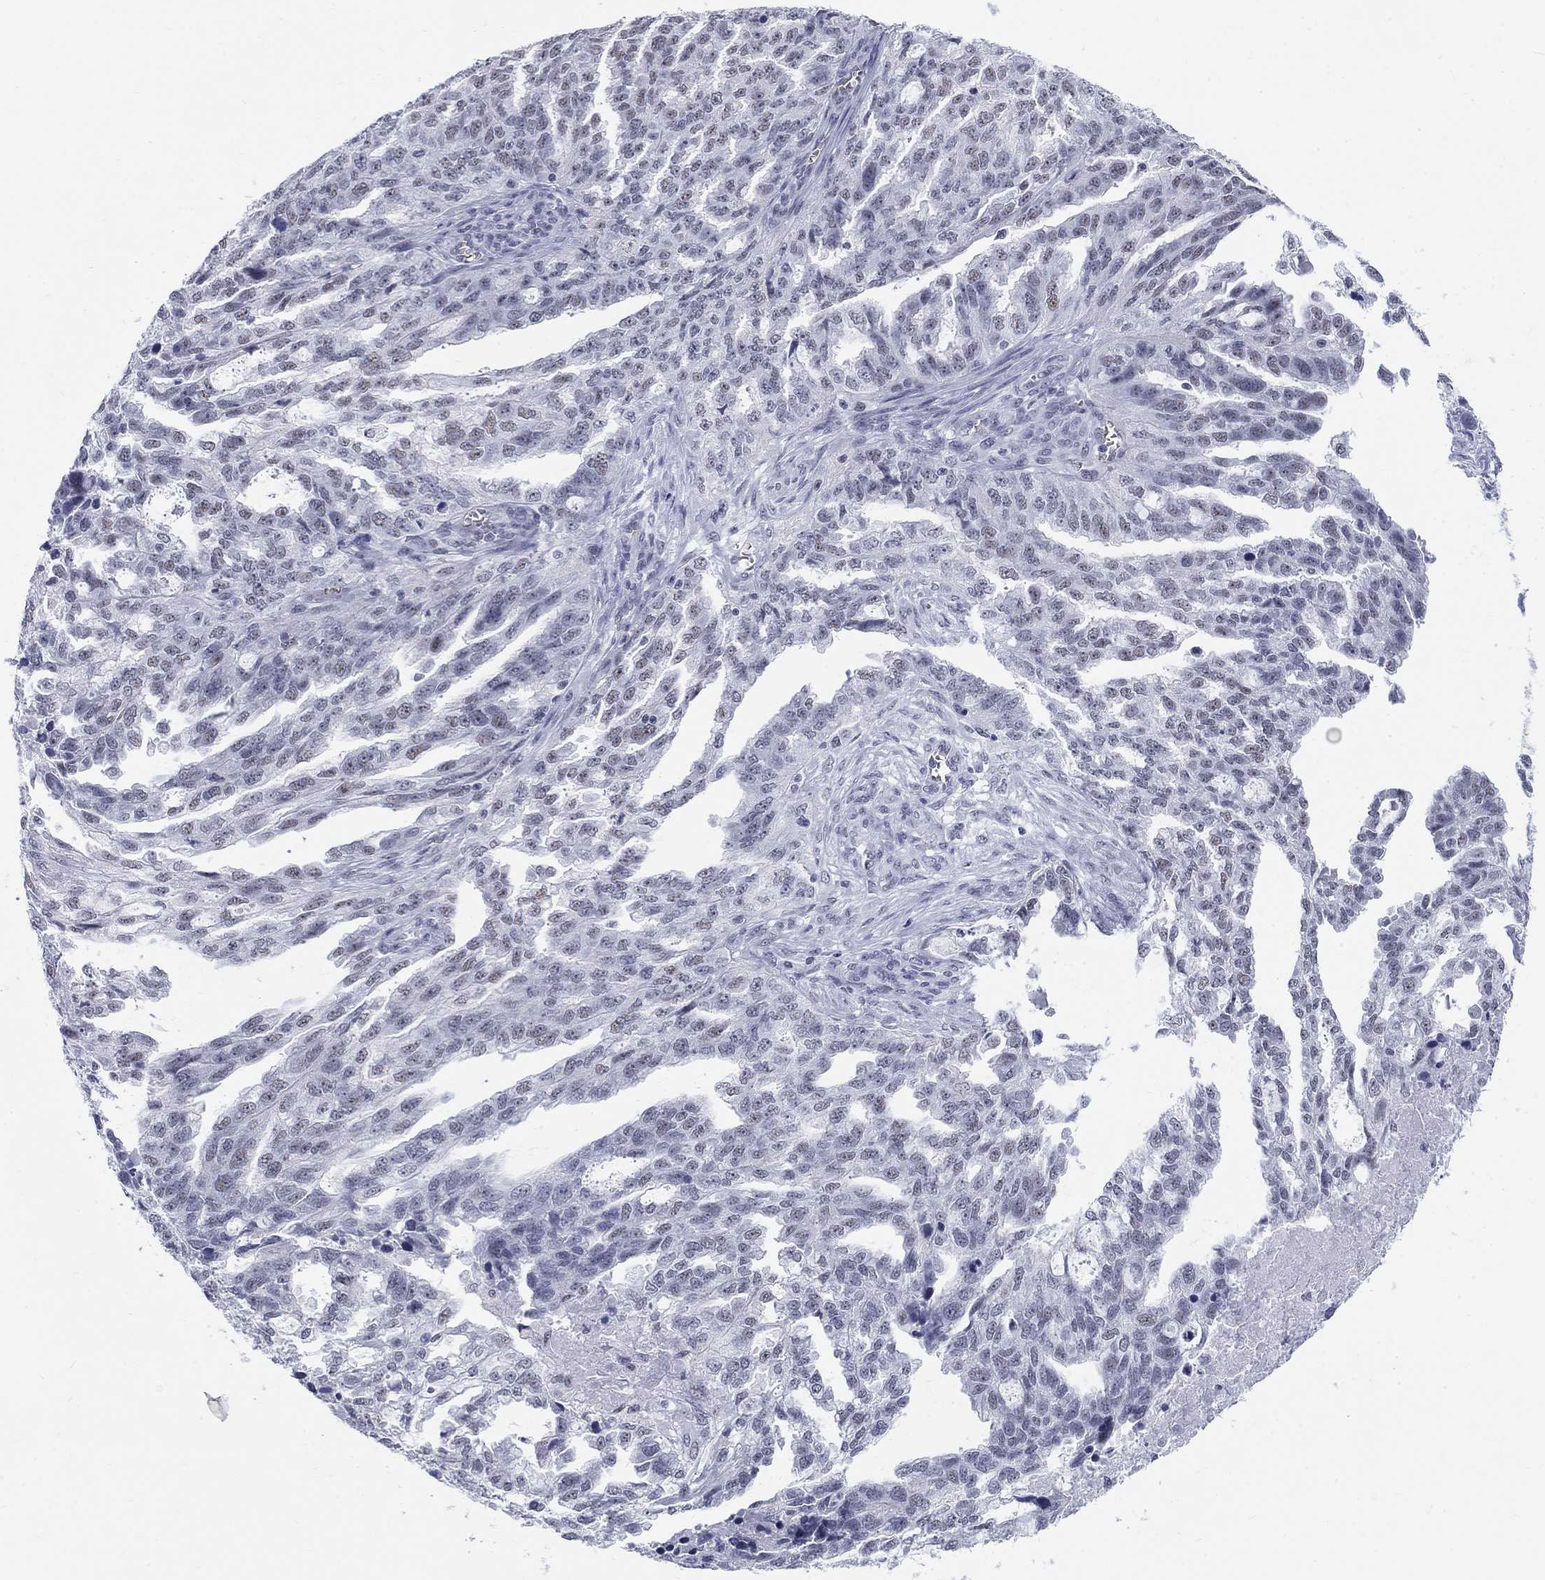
{"staining": {"intensity": "negative", "quantity": "none", "location": "none"}, "tissue": "ovarian cancer", "cell_type": "Tumor cells", "image_type": "cancer", "snomed": [{"axis": "morphology", "description": "Cystadenocarcinoma, serous, NOS"}, {"axis": "topography", "description": "Ovary"}], "caption": "The image displays no significant expression in tumor cells of ovarian cancer.", "gene": "DMTN", "patient": {"sex": "female", "age": 51}}